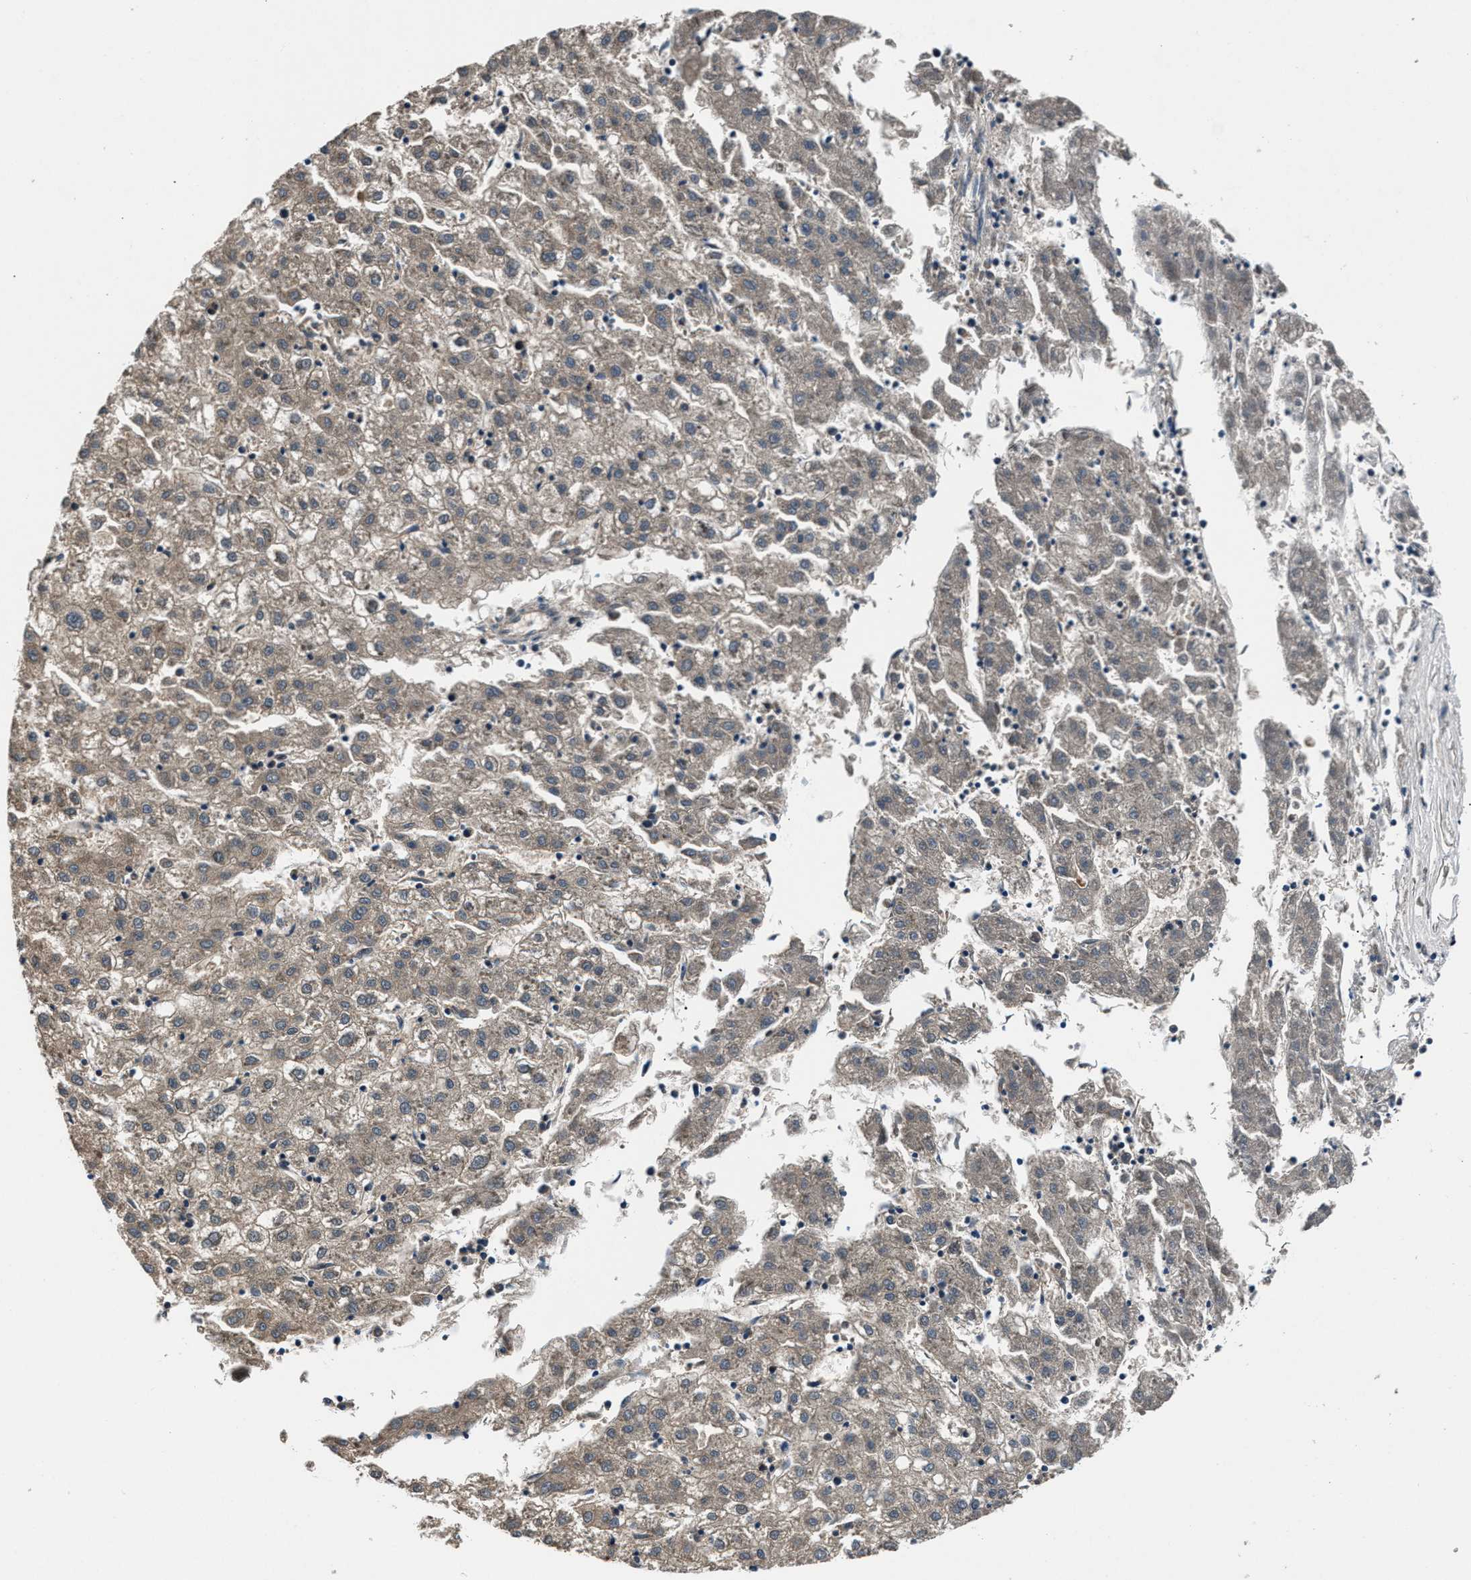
{"staining": {"intensity": "weak", "quantity": "25%-75%", "location": "cytoplasmic/membranous"}, "tissue": "liver cancer", "cell_type": "Tumor cells", "image_type": "cancer", "snomed": [{"axis": "morphology", "description": "Carcinoma, Hepatocellular, NOS"}, {"axis": "topography", "description": "Liver"}], "caption": "Immunohistochemical staining of human liver hepatocellular carcinoma shows low levels of weak cytoplasmic/membranous staining in about 25%-75% of tumor cells.", "gene": "RBM33", "patient": {"sex": "male", "age": 72}}